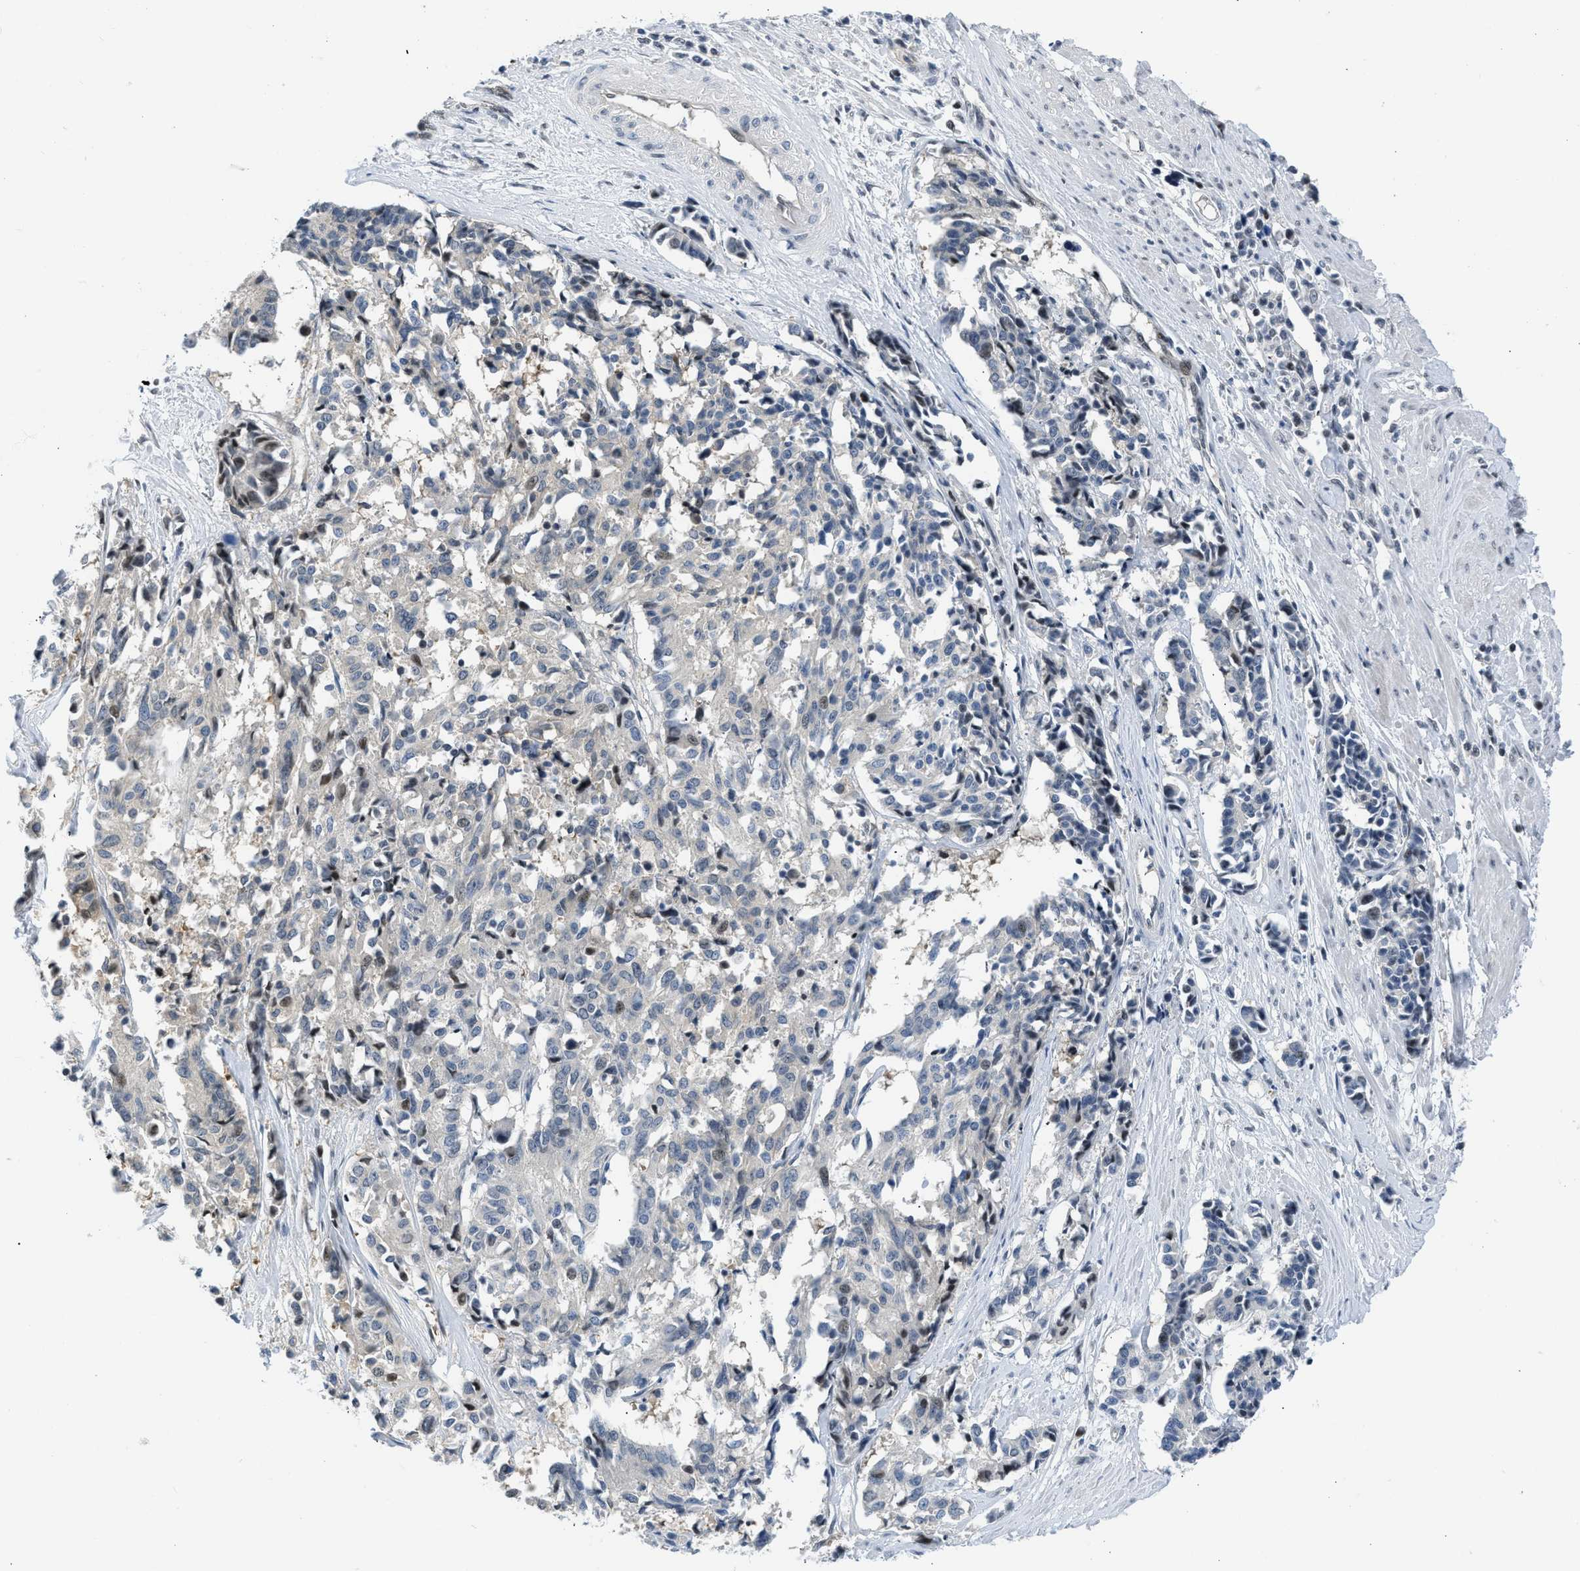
{"staining": {"intensity": "moderate", "quantity": "<25%", "location": "nuclear"}, "tissue": "cervical cancer", "cell_type": "Tumor cells", "image_type": "cancer", "snomed": [{"axis": "morphology", "description": "Squamous cell carcinoma, NOS"}, {"axis": "topography", "description": "Cervix"}], "caption": "A brown stain highlights moderate nuclear expression of a protein in human cervical squamous cell carcinoma tumor cells.", "gene": "OLIG3", "patient": {"sex": "female", "age": 35}}